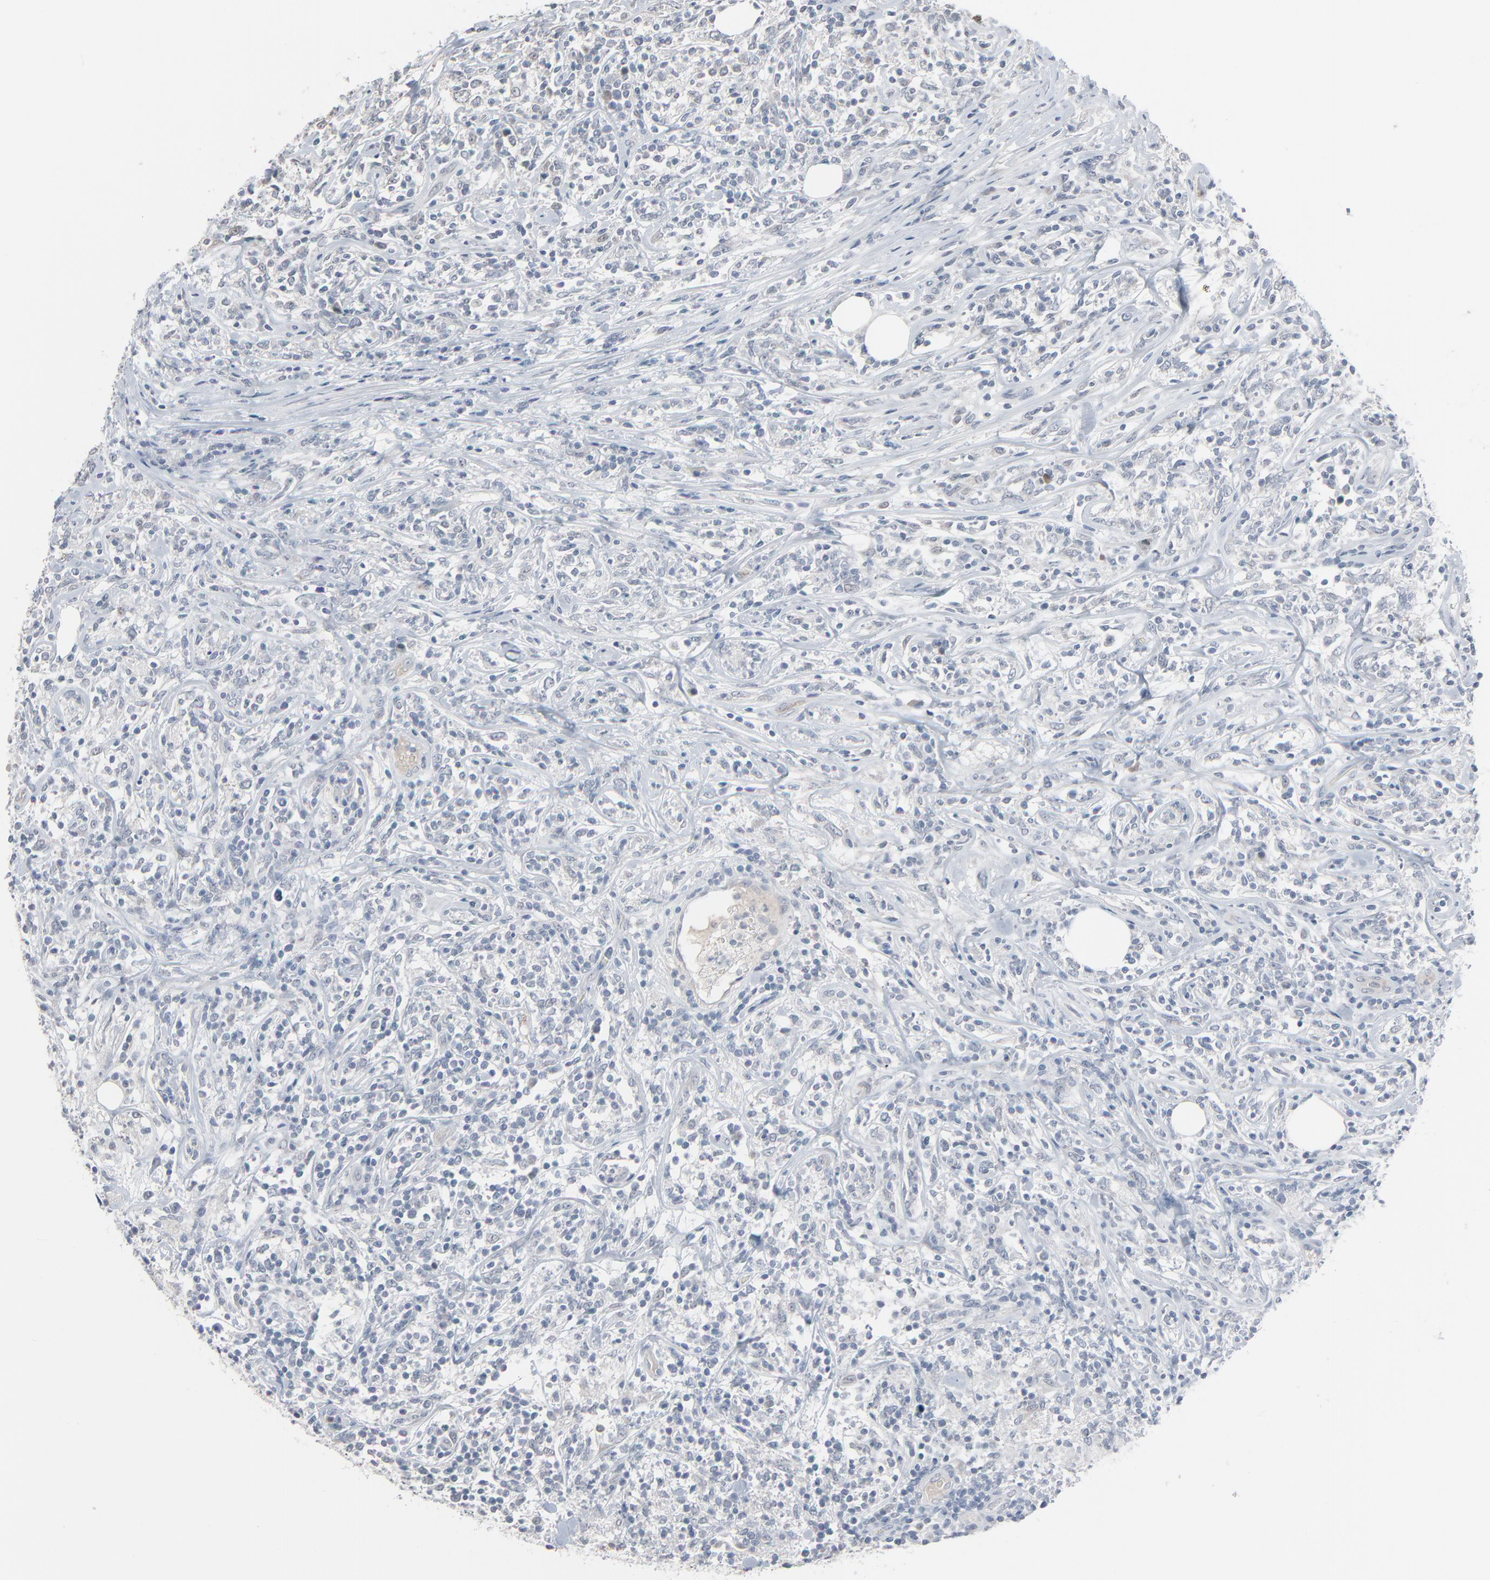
{"staining": {"intensity": "weak", "quantity": "<25%", "location": "cytoplasmic/membranous"}, "tissue": "lymphoma", "cell_type": "Tumor cells", "image_type": "cancer", "snomed": [{"axis": "morphology", "description": "Malignant lymphoma, non-Hodgkin's type, High grade"}, {"axis": "topography", "description": "Lymph node"}], "caption": "Immunohistochemistry image of neoplastic tissue: malignant lymphoma, non-Hodgkin's type (high-grade) stained with DAB (3,3'-diaminobenzidine) demonstrates no significant protein positivity in tumor cells.", "gene": "SAGE1", "patient": {"sex": "female", "age": 84}}